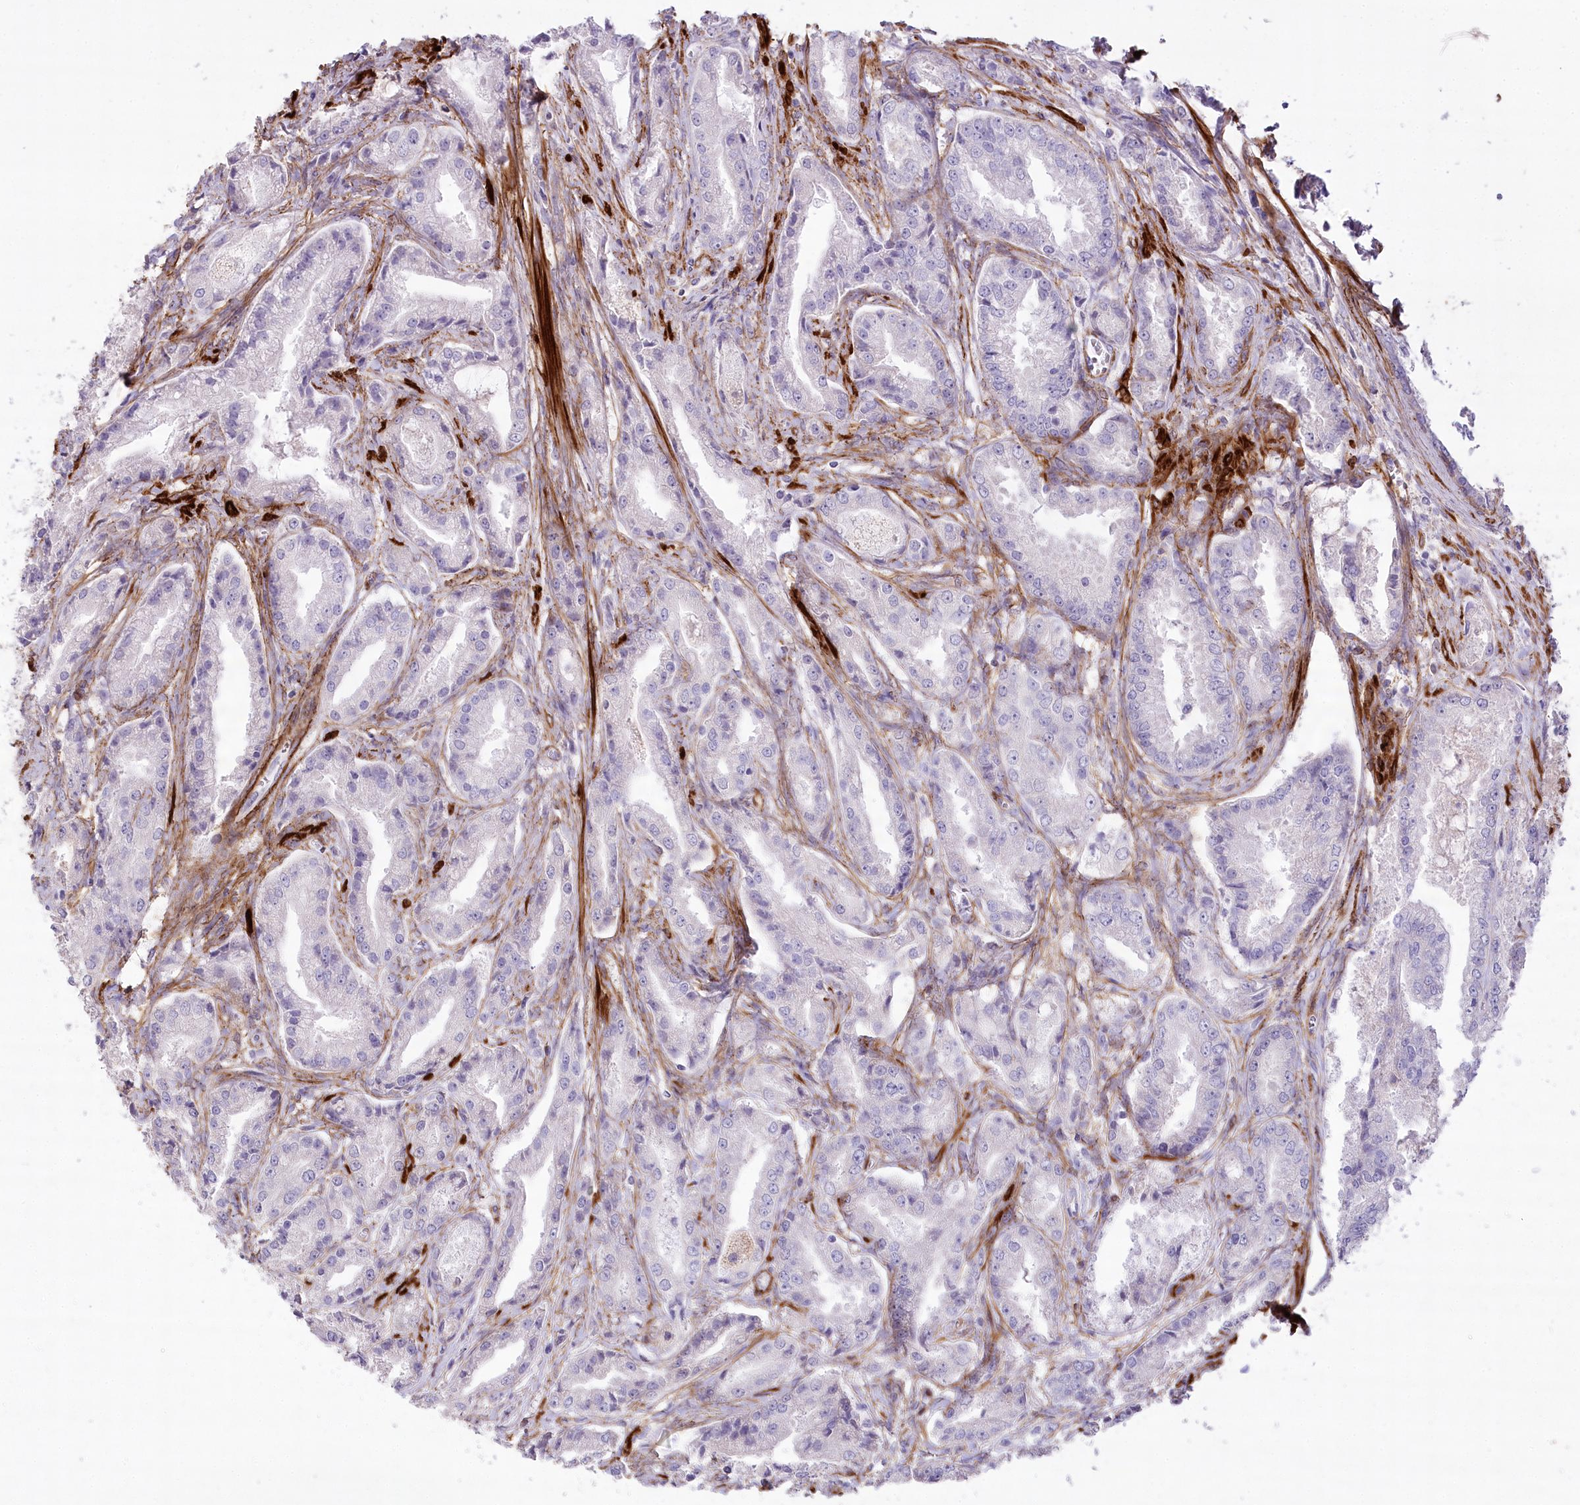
{"staining": {"intensity": "weak", "quantity": "<25%", "location": "cytoplasmic/membranous"}, "tissue": "prostate cancer", "cell_type": "Tumor cells", "image_type": "cancer", "snomed": [{"axis": "morphology", "description": "Adenocarcinoma, High grade"}, {"axis": "topography", "description": "Prostate"}], "caption": "IHC photomicrograph of neoplastic tissue: human prostate cancer (adenocarcinoma (high-grade)) stained with DAB (3,3'-diaminobenzidine) exhibits no significant protein expression in tumor cells.", "gene": "SYNPO2", "patient": {"sex": "male", "age": 72}}